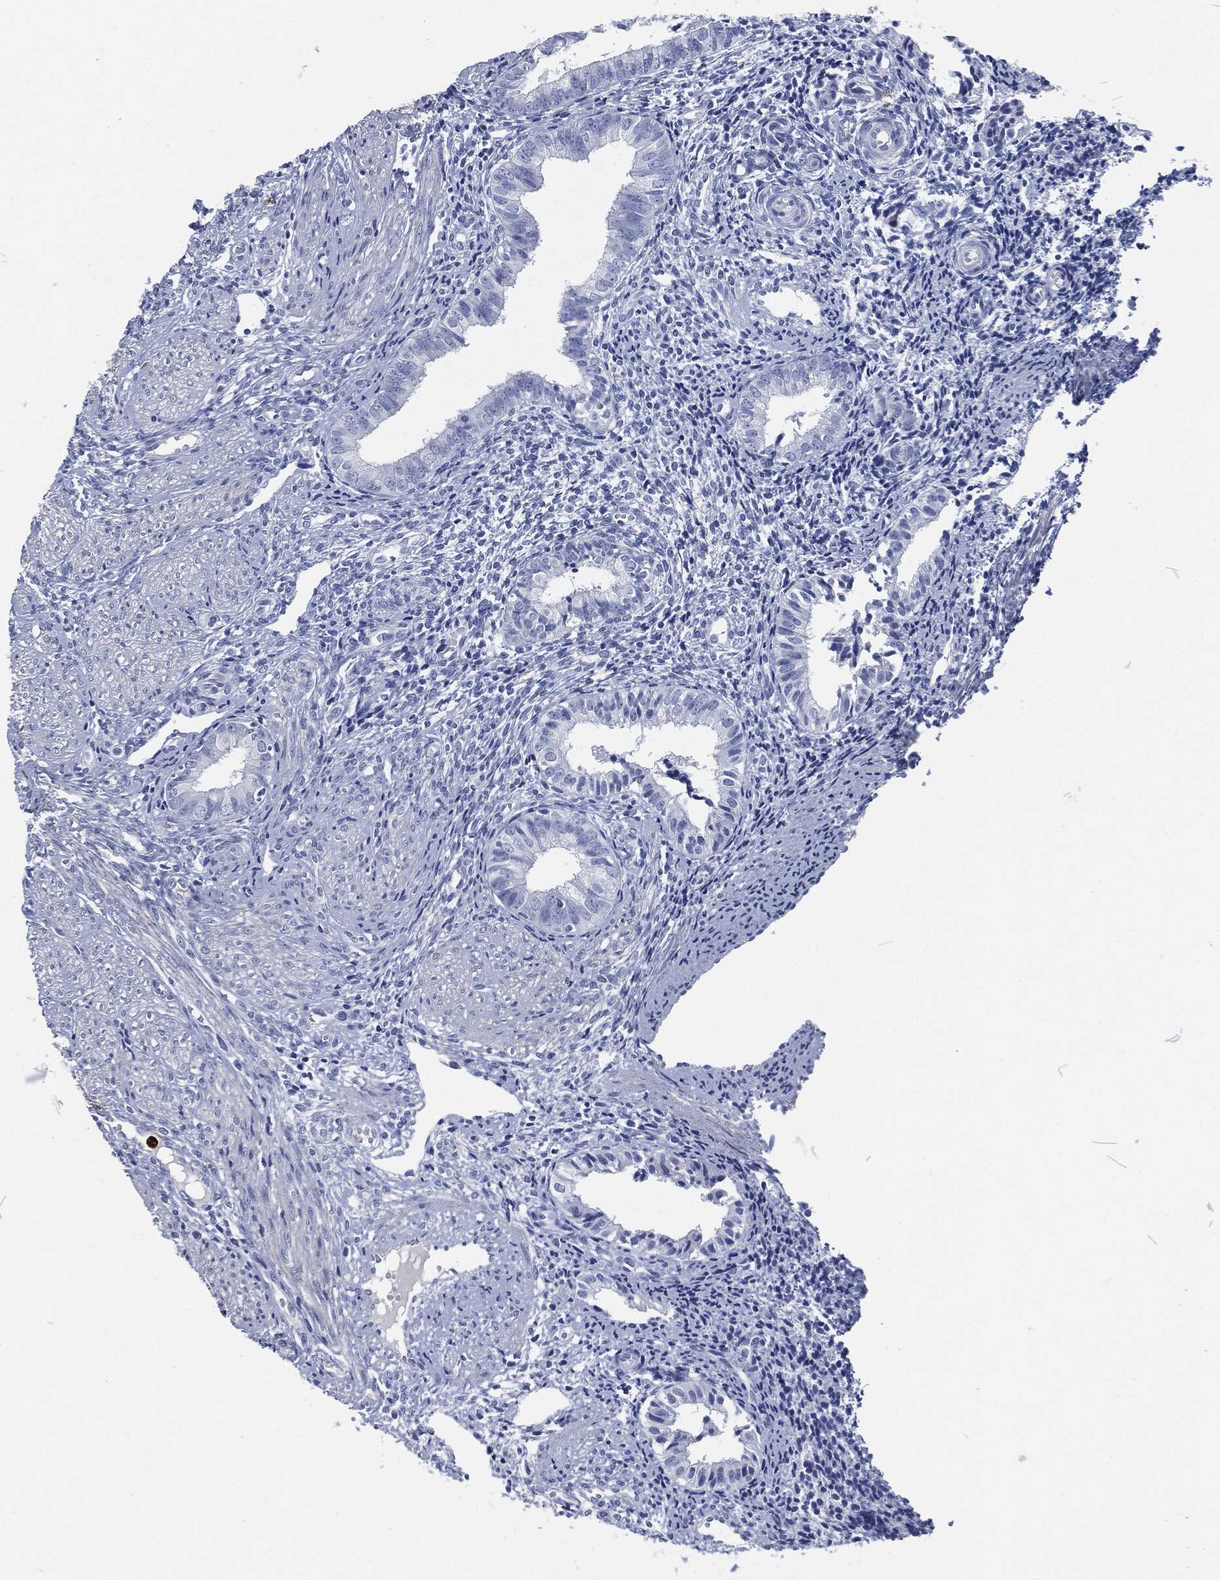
{"staining": {"intensity": "negative", "quantity": "none", "location": "none"}, "tissue": "endometrium", "cell_type": "Cells in endometrial stroma", "image_type": "normal", "snomed": [{"axis": "morphology", "description": "Normal tissue, NOS"}, {"axis": "topography", "description": "Endometrium"}], "caption": "Immunohistochemistry (IHC) histopathology image of normal endometrium: human endometrium stained with DAB shows no significant protein positivity in cells in endometrial stroma. Brightfield microscopy of IHC stained with DAB (brown) and hematoxylin (blue), captured at high magnification.", "gene": "MPO", "patient": {"sex": "female", "age": 47}}